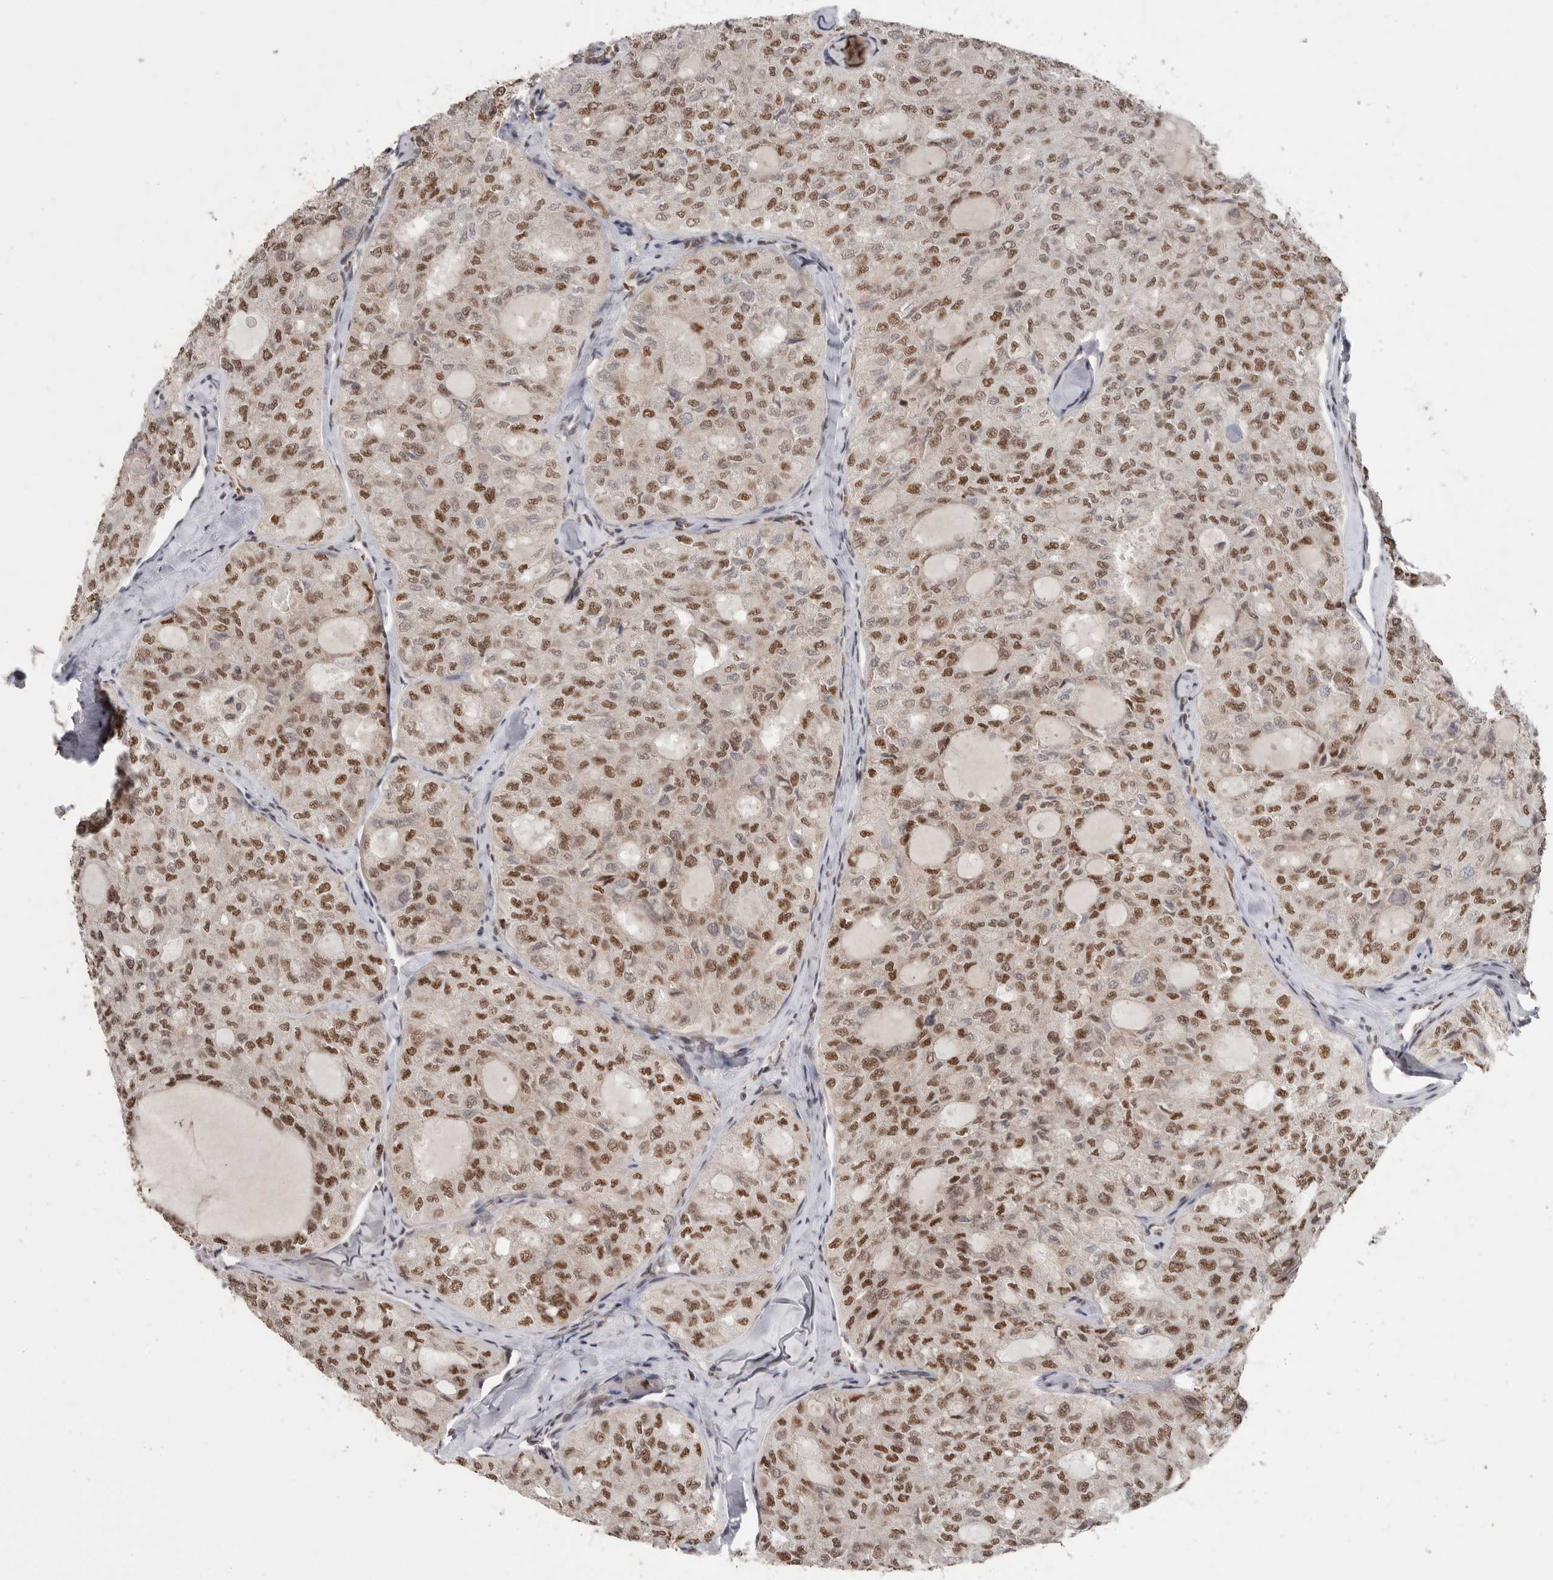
{"staining": {"intensity": "moderate", "quantity": ">75%", "location": "nuclear"}, "tissue": "thyroid cancer", "cell_type": "Tumor cells", "image_type": "cancer", "snomed": [{"axis": "morphology", "description": "Follicular adenoma carcinoma, NOS"}, {"axis": "topography", "description": "Thyroid gland"}], "caption": "Thyroid follicular adenoma carcinoma stained with a brown dye reveals moderate nuclear positive positivity in approximately >75% of tumor cells.", "gene": "PPP1R10", "patient": {"sex": "male", "age": 75}}